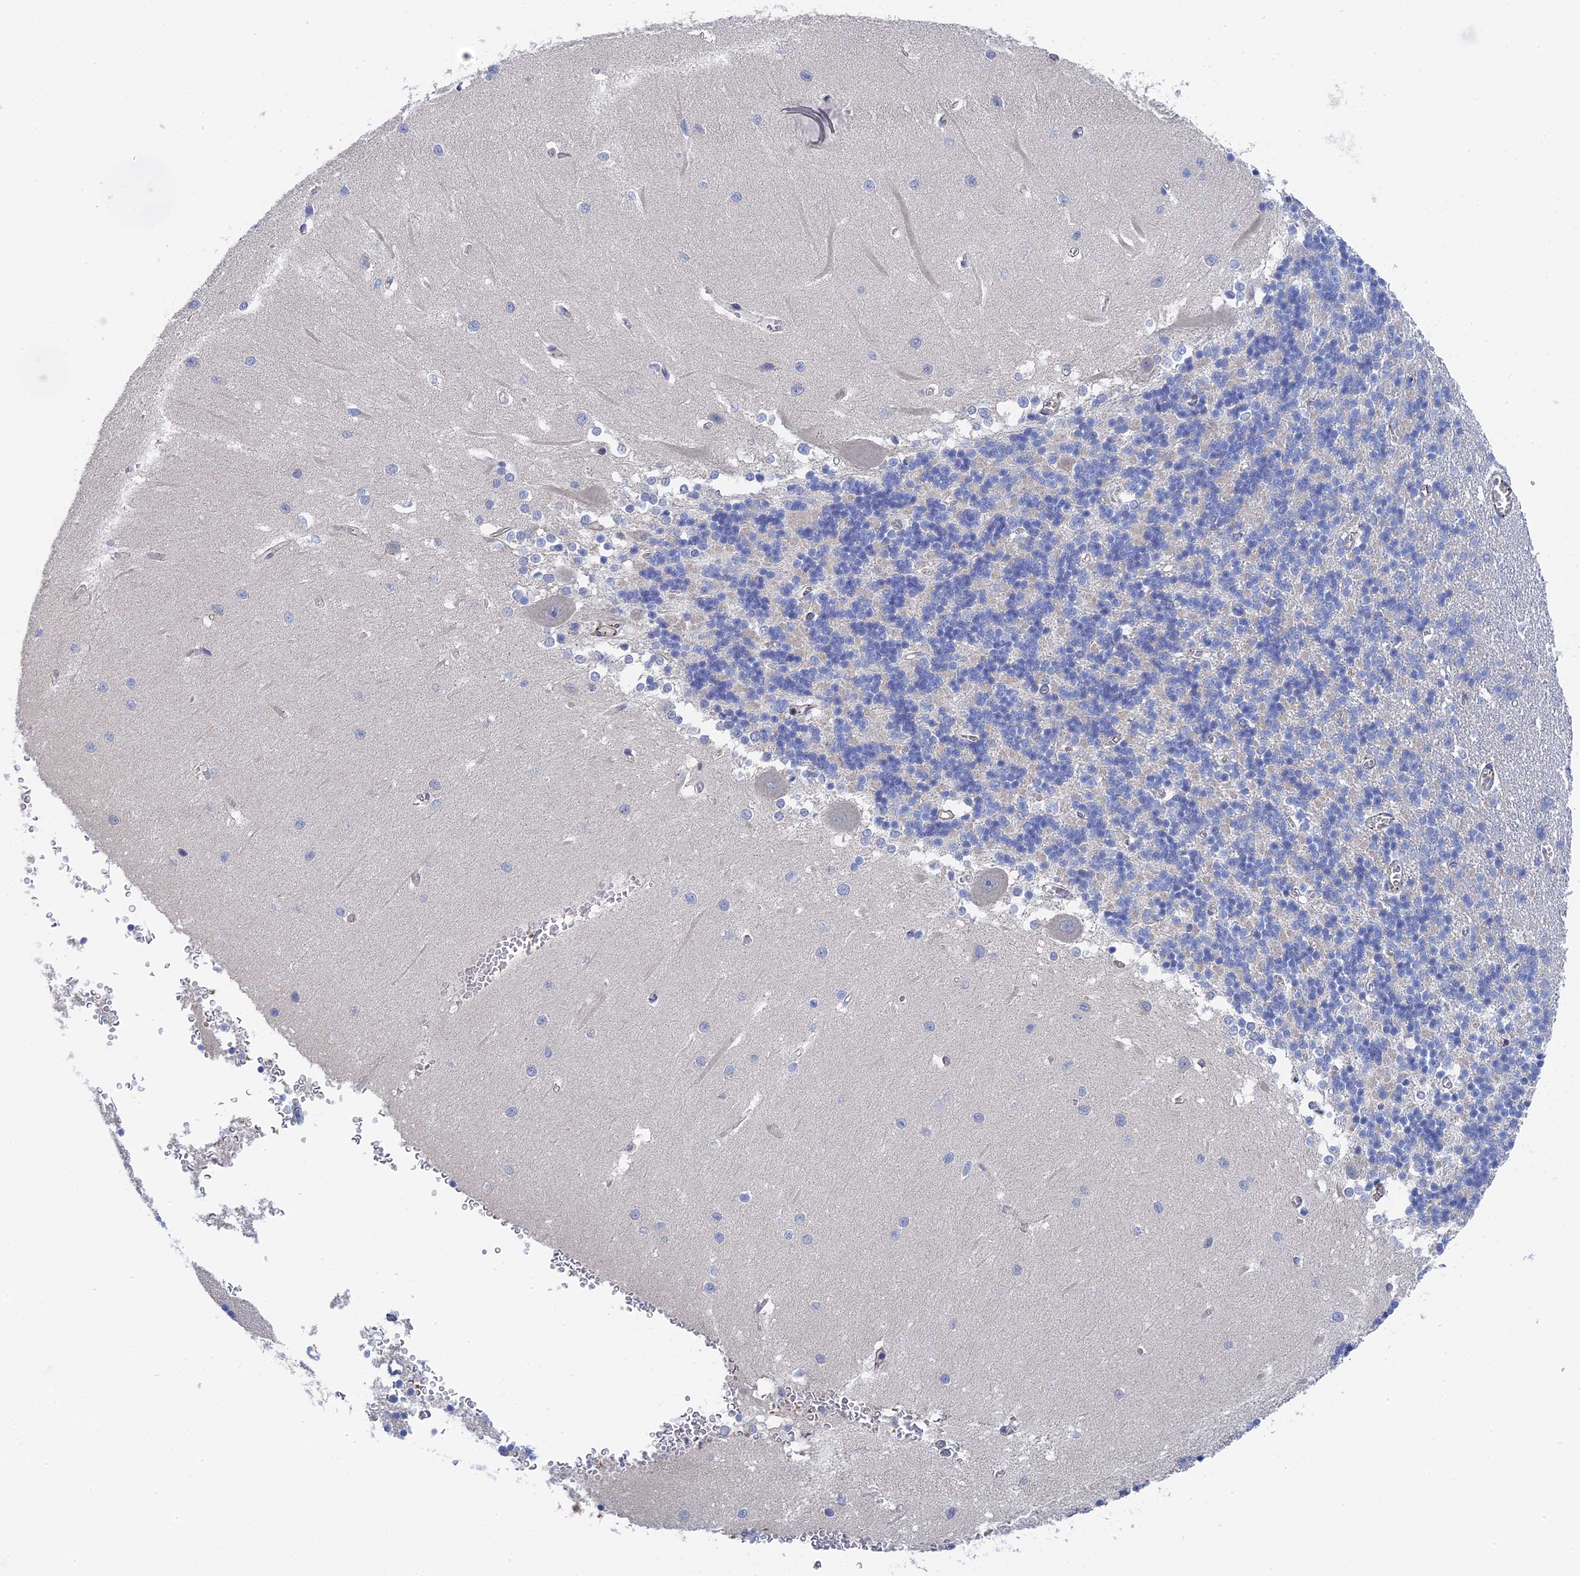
{"staining": {"intensity": "negative", "quantity": "none", "location": "none"}, "tissue": "cerebellum", "cell_type": "Cells in granular layer", "image_type": "normal", "snomed": [{"axis": "morphology", "description": "Normal tissue, NOS"}, {"axis": "topography", "description": "Cerebellum"}], "caption": "The micrograph demonstrates no significant staining in cells in granular layer of cerebellum. (DAB (3,3'-diaminobenzidine) IHC with hematoxylin counter stain).", "gene": "MTHFSD", "patient": {"sex": "male", "age": 37}}